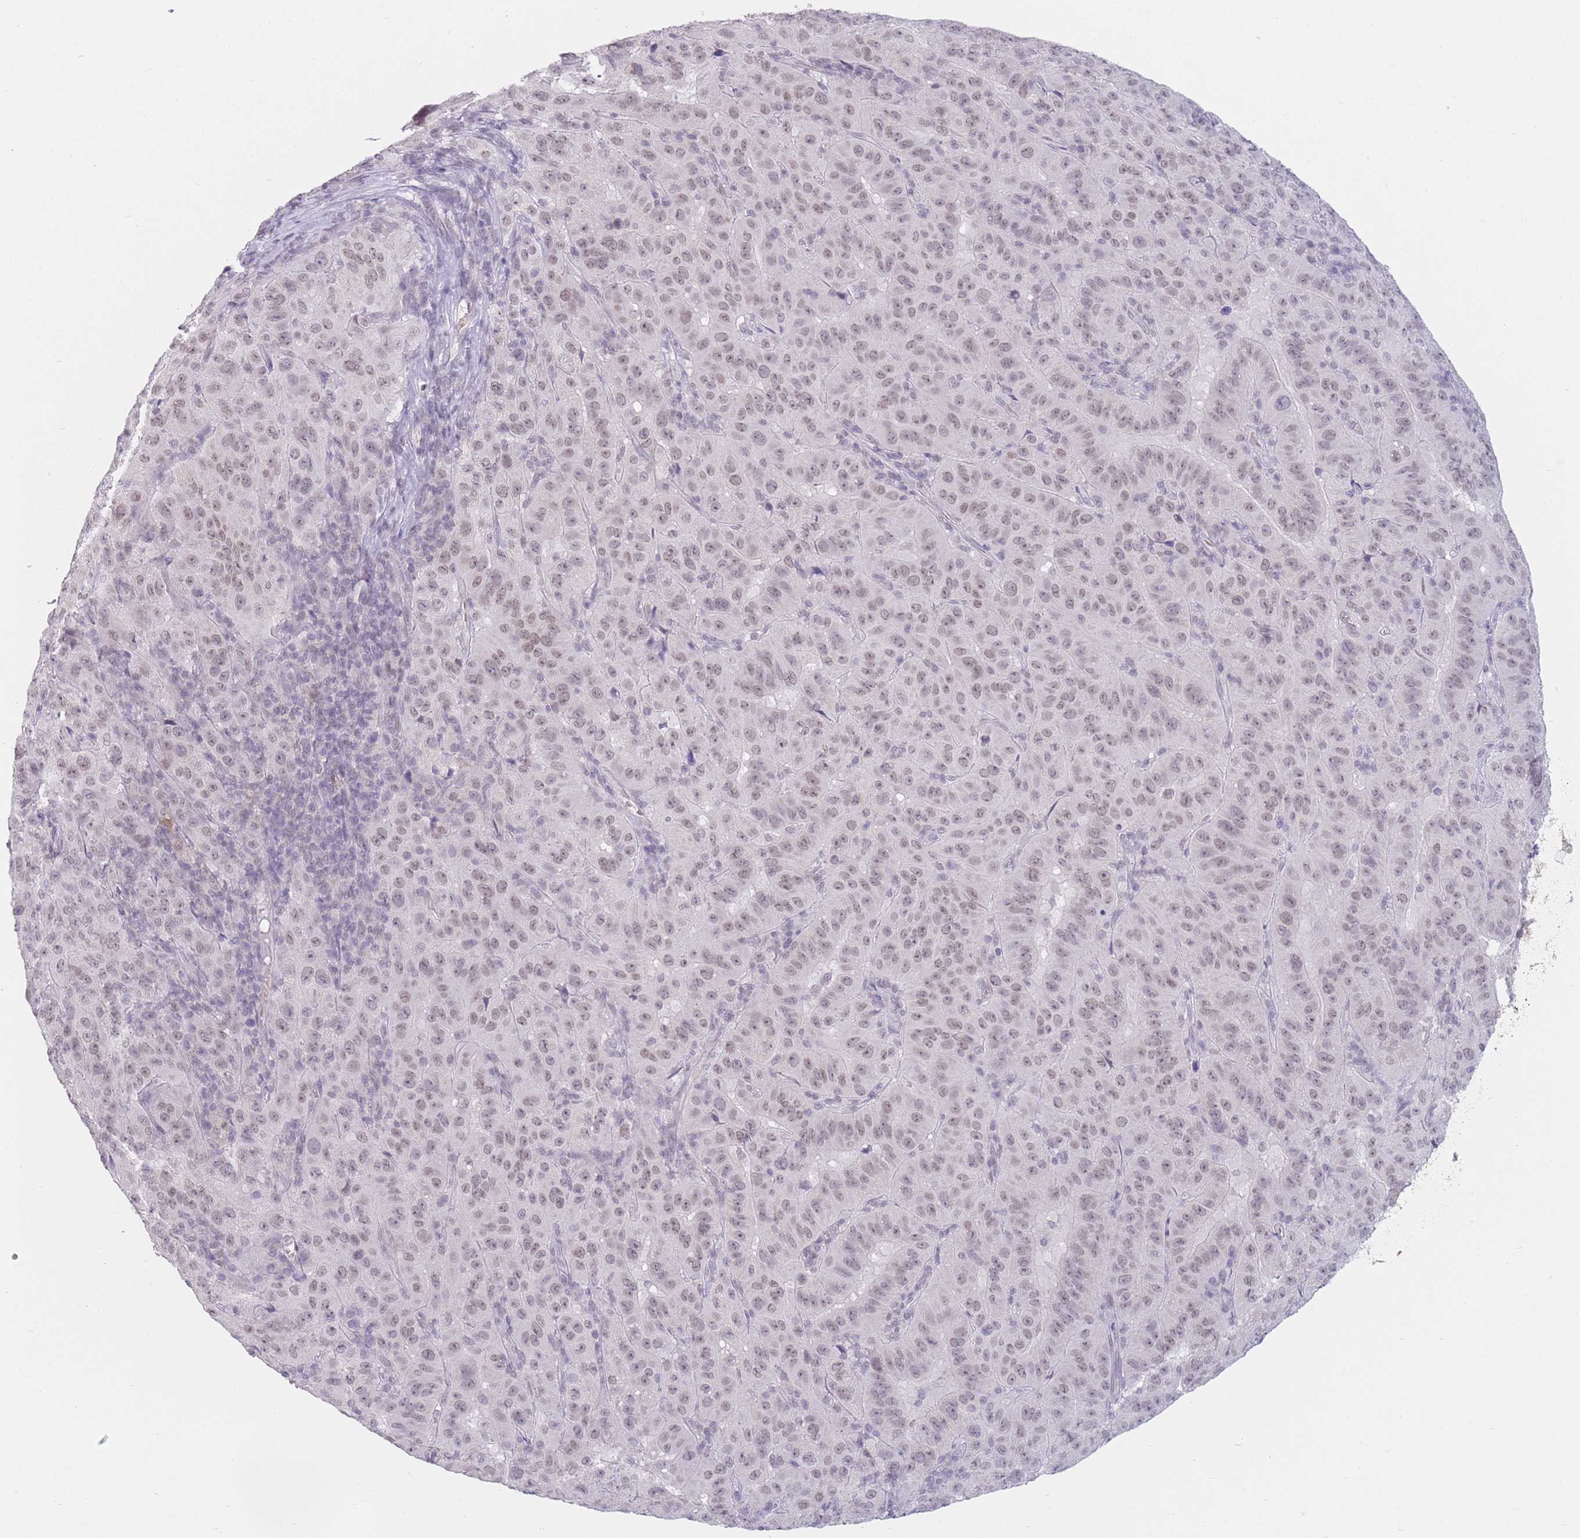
{"staining": {"intensity": "weak", "quantity": ">75%", "location": "nuclear"}, "tissue": "pancreatic cancer", "cell_type": "Tumor cells", "image_type": "cancer", "snomed": [{"axis": "morphology", "description": "Adenocarcinoma, NOS"}, {"axis": "topography", "description": "Pancreas"}], "caption": "High-magnification brightfield microscopy of pancreatic cancer (adenocarcinoma) stained with DAB (brown) and counterstained with hematoxylin (blue). tumor cells exhibit weak nuclear staining is present in about>75% of cells. (Brightfield microscopy of DAB IHC at high magnification).", "gene": "ZNF574", "patient": {"sex": "male", "age": 63}}